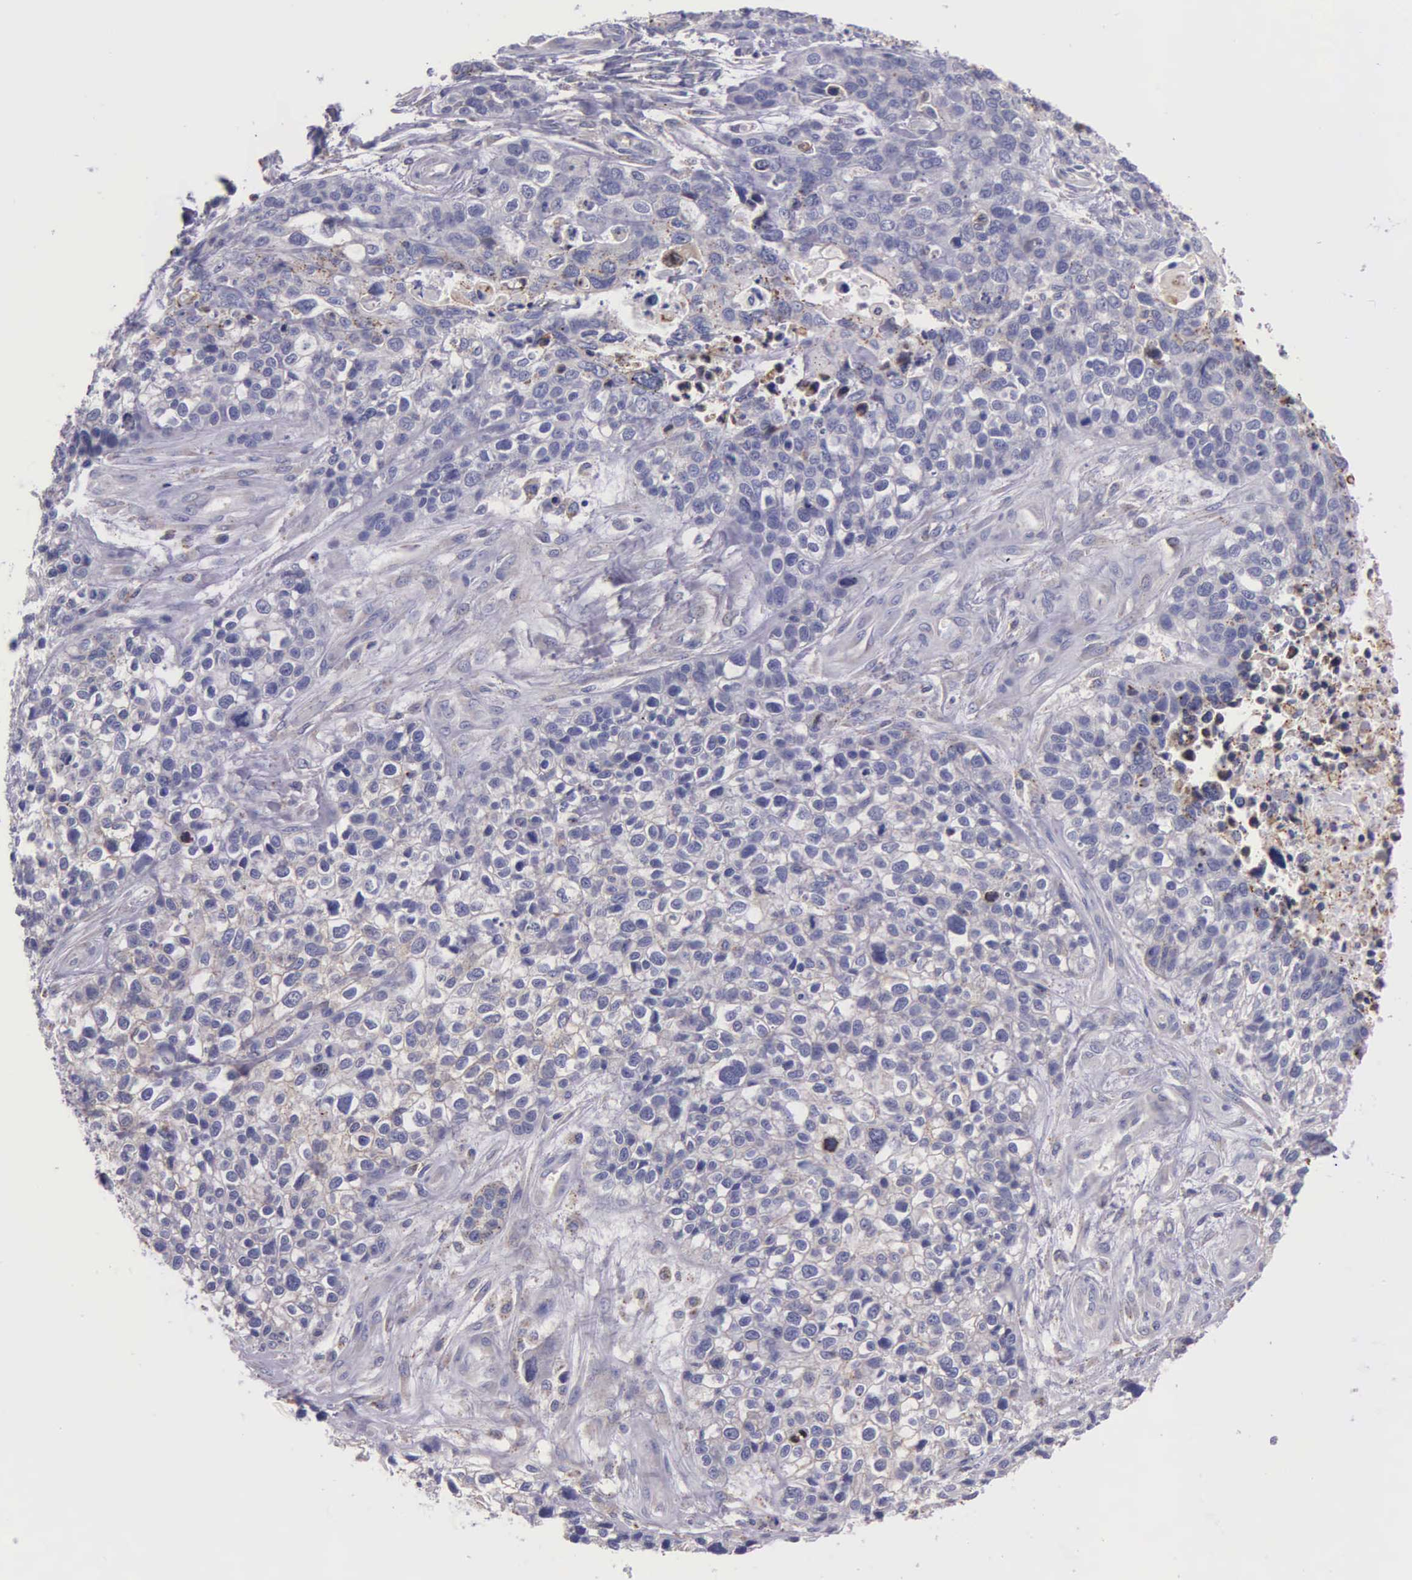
{"staining": {"intensity": "negative", "quantity": "none", "location": "none"}, "tissue": "lung cancer", "cell_type": "Tumor cells", "image_type": "cancer", "snomed": [{"axis": "morphology", "description": "Squamous cell carcinoma, NOS"}, {"axis": "topography", "description": "Lymph node"}, {"axis": "topography", "description": "Lung"}], "caption": "DAB (3,3'-diaminobenzidine) immunohistochemical staining of lung cancer (squamous cell carcinoma) shows no significant positivity in tumor cells.", "gene": "MIA2", "patient": {"sex": "male", "age": 74}}